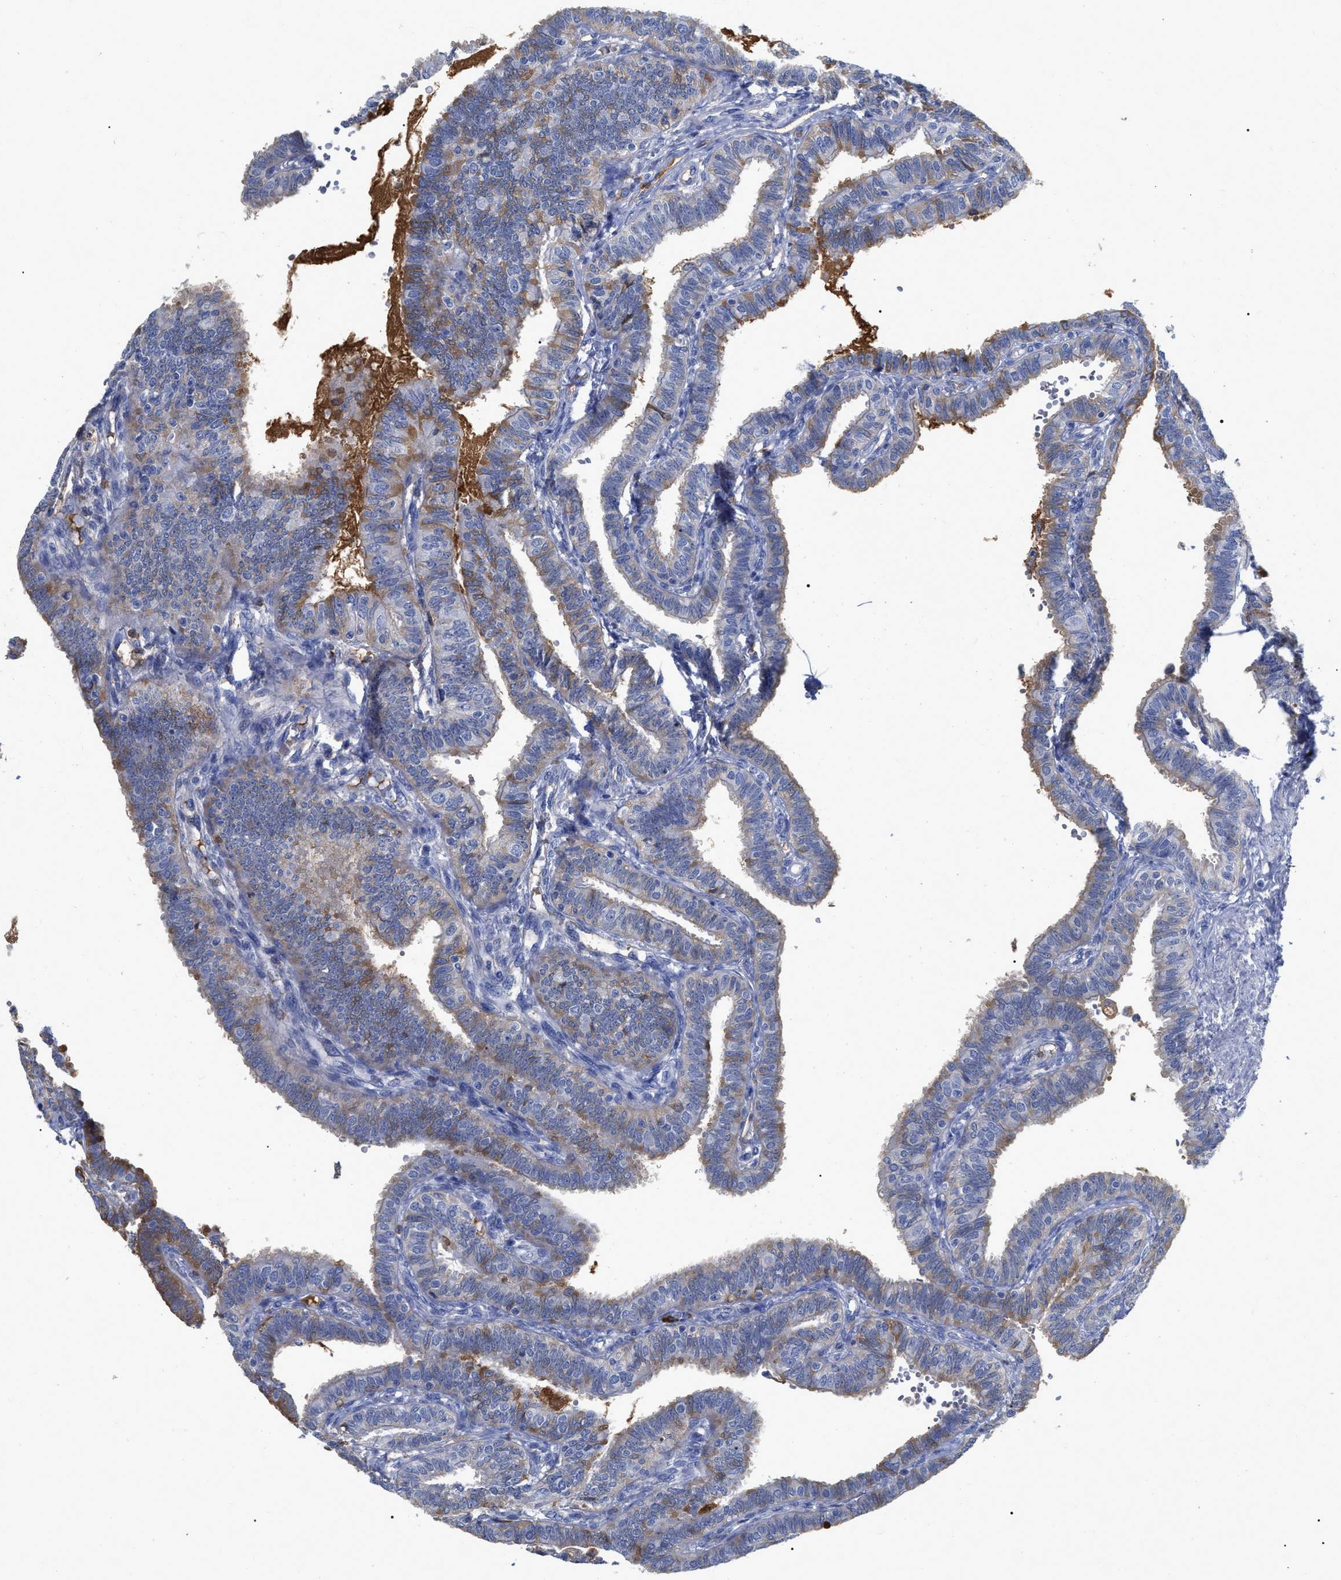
{"staining": {"intensity": "weak", "quantity": "25%-75%", "location": "cytoplasmic/membranous"}, "tissue": "fallopian tube", "cell_type": "Glandular cells", "image_type": "normal", "snomed": [{"axis": "morphology", "description": "Normal tissue, NOS"}, {"axis": "topography", "description": "Fallopian tube"}, {"axis": "topography", "description": "Placenta"}], "caption": "DAB immunohistochemical staining of benign fallopian tube displays weak cytoplasmic/membranous protein expression in approximately 25%-75% of glandular cells.", "gene": "IGHV5", "patient": {"sex": "female", "age": 34}}